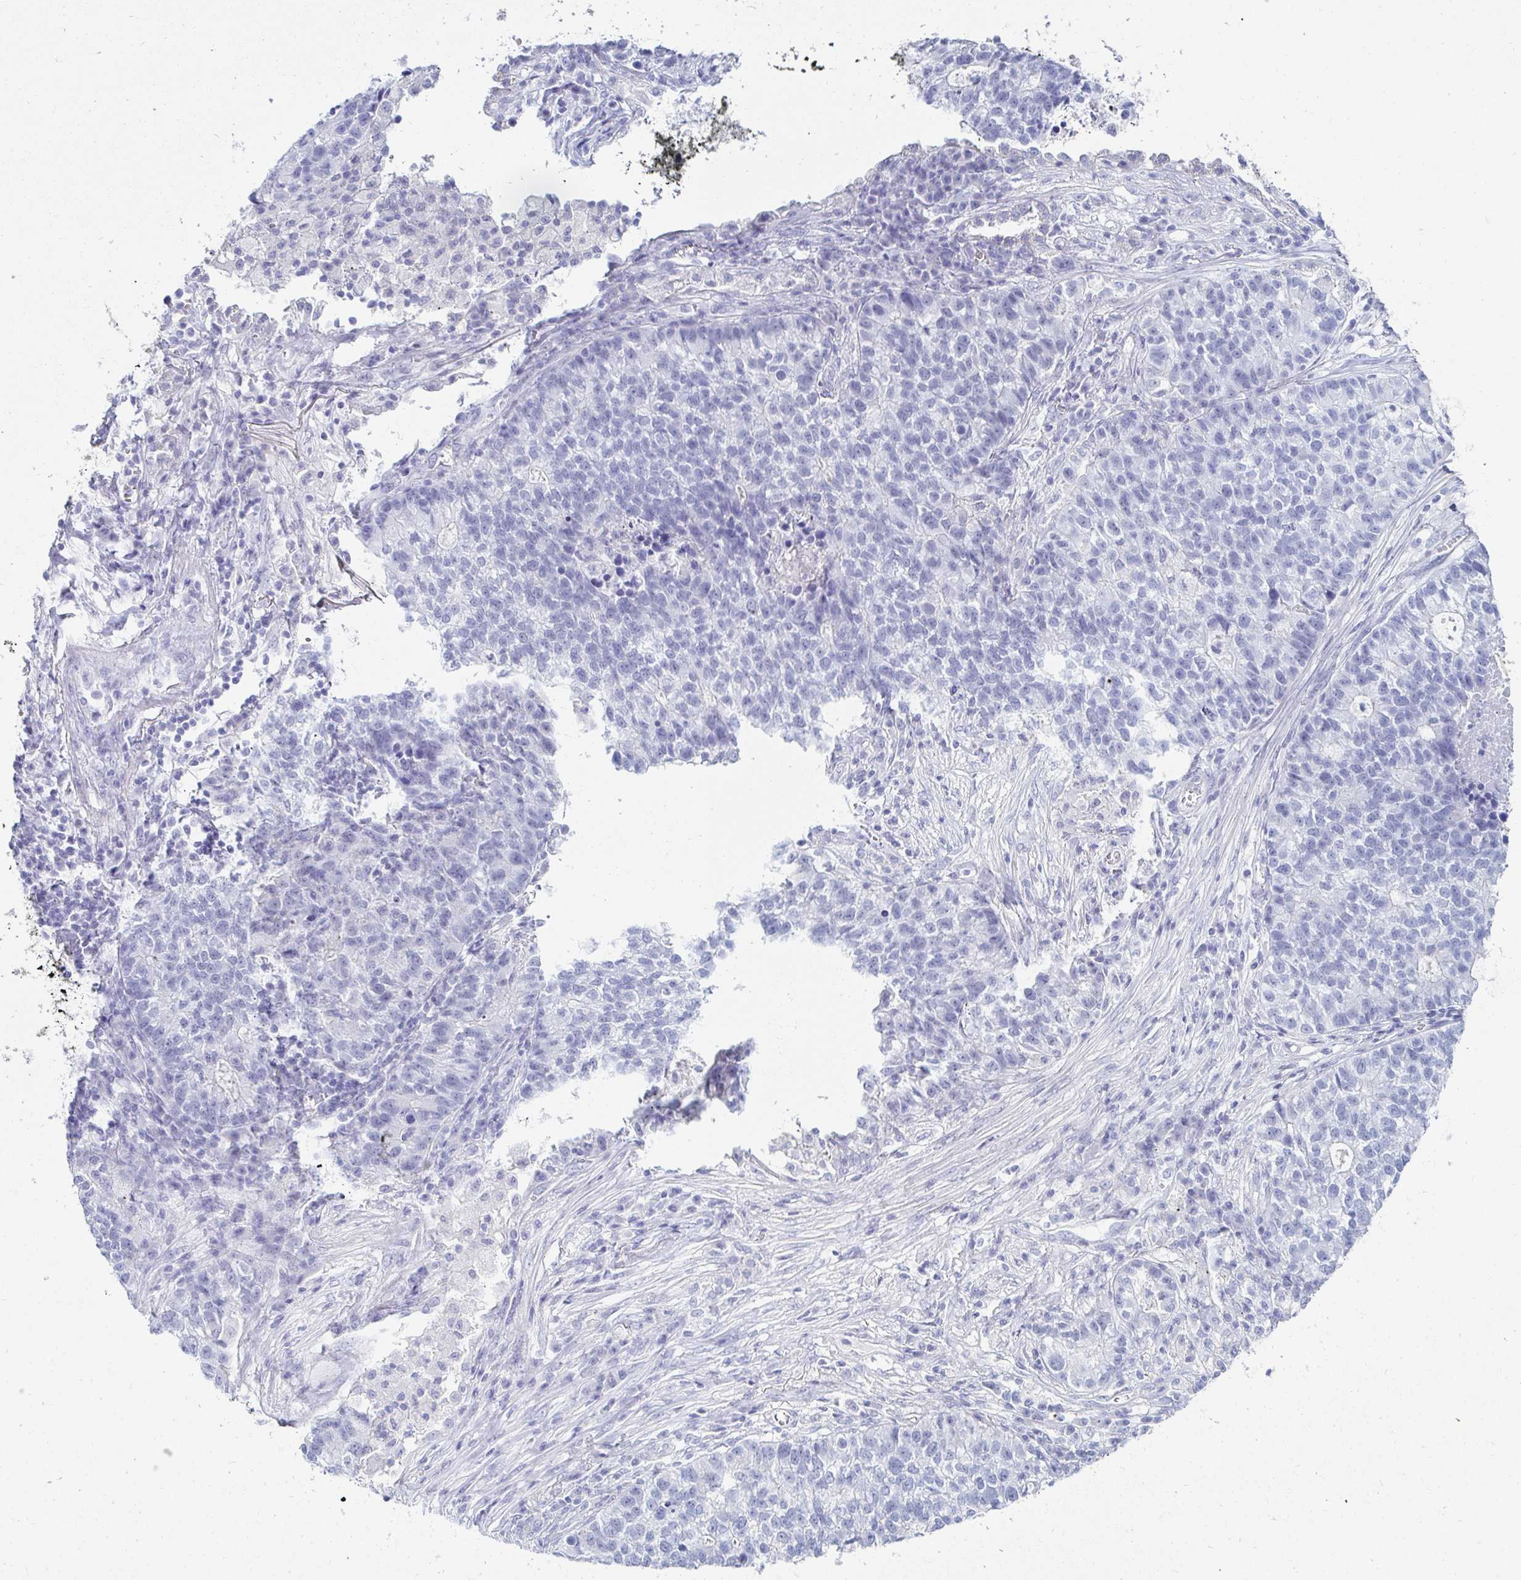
{"staining": {"intensity": "negative", "quantity": "none", "location": "none"}, "tissue": "lung cancer", "cell_type": "Tumor cells", "image_type": "cancer", "snomed": [{"axis": "morphology", "description": "Adenocarcinoma, NOS"}, {"axis": "topography", "description": "Lung"}], "caption": "Immunohistochemistry (IHC) image of human adenocarcinoma (lung) stained for a protein (brown), which exhibits no staining in tumor cells.", "gene": "OR10K1", "patient": {"sex": "male", "age": 57}}